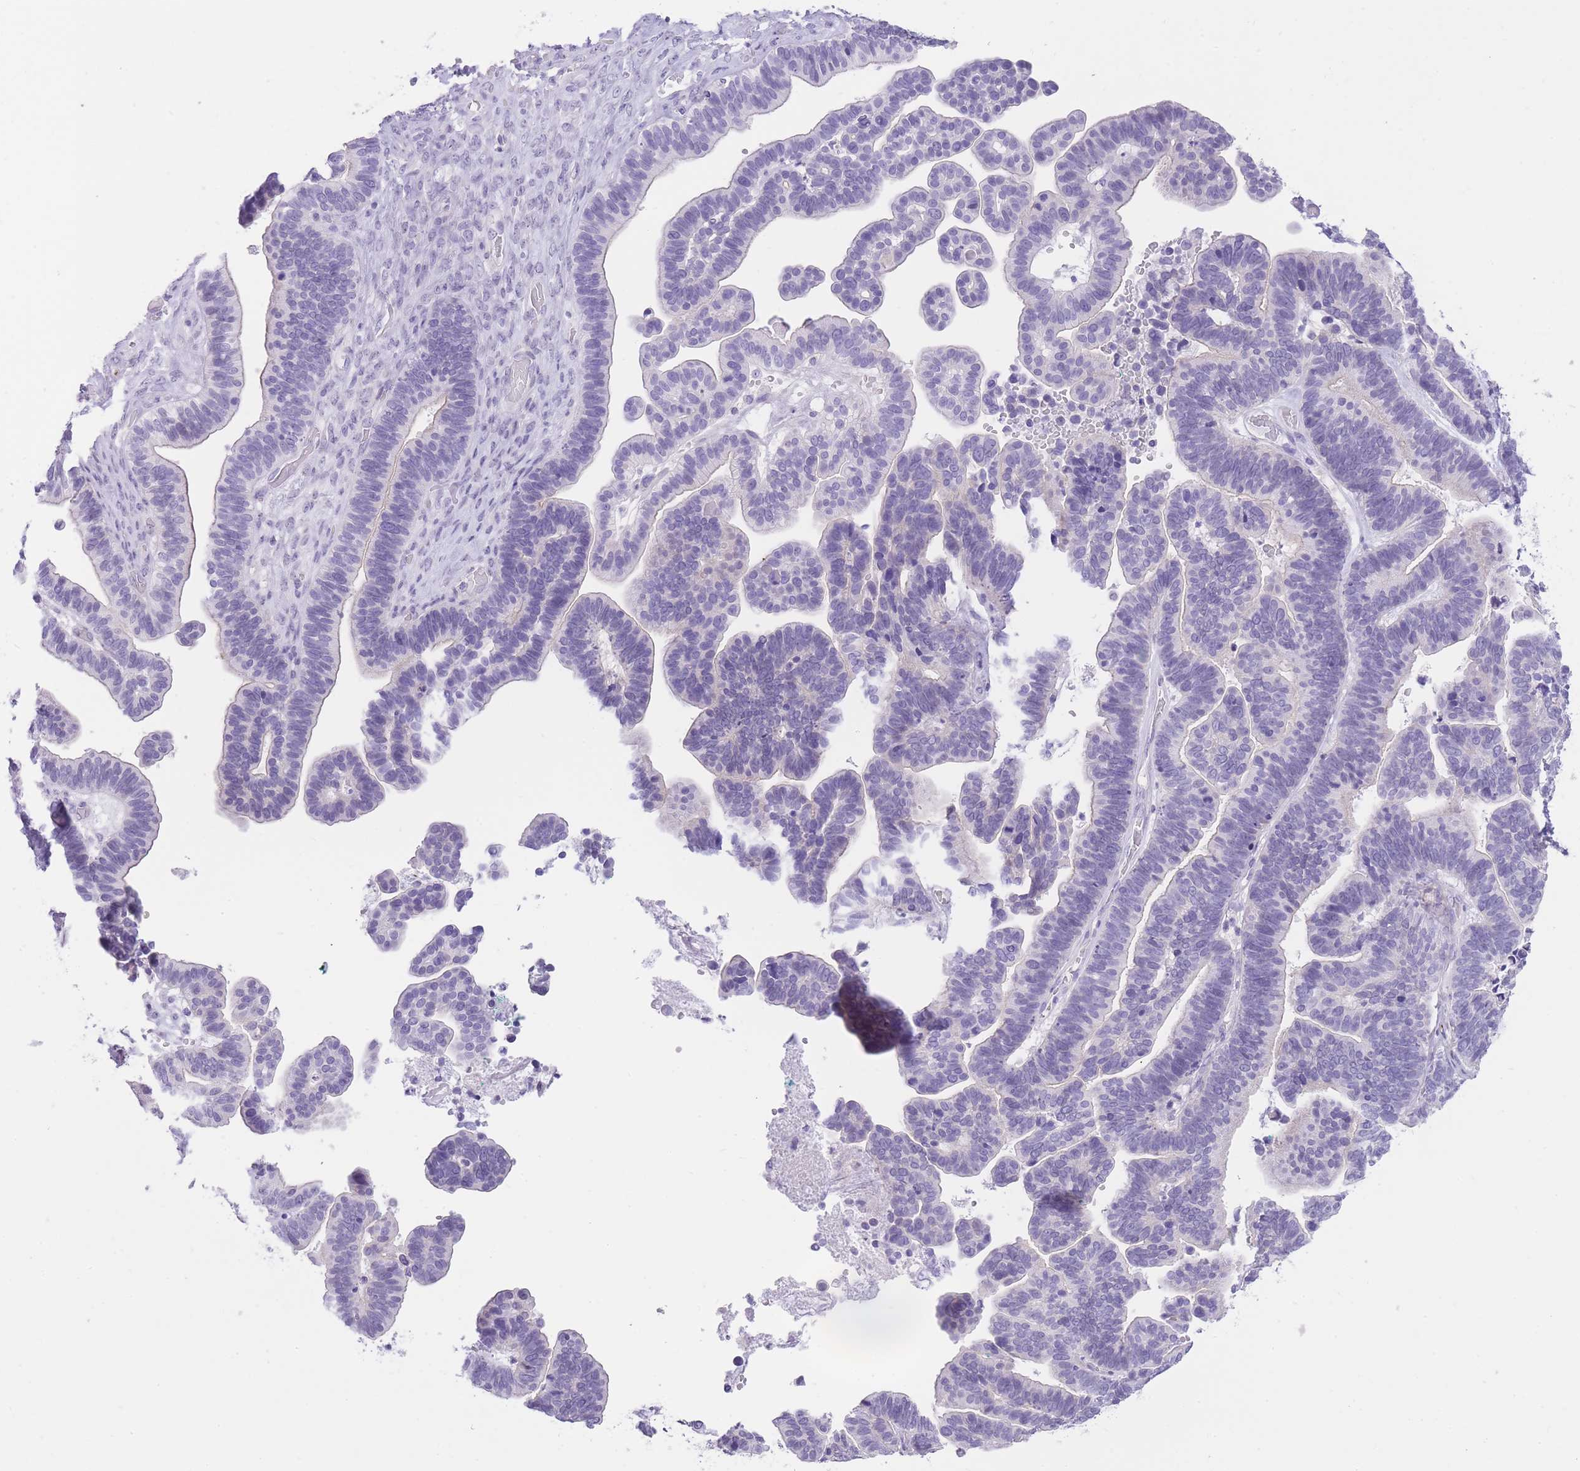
{"staining": {"intensity": "negative", "quantity": "none", "location": "none"}, "tissue": "ovarian cancer", "cell_type": "Tumor cells", "image_type": "cancer", "snomed": [{"axis": "morphology", "description": "Cystadenocarcinoma, serous, NOS"}, {"axis": "topography", "description": "Ovary"}], "caption": "Immunohistochemical staining of ovarian cancer (serous cystadenocarcinoma) reveals no significant positivity in tumor cells. (DAB (3,3'-diaminobenzidine) IHC, high magnification).", "gene": "OR11H12", "patient": {"sex": "female", "age": 56}}